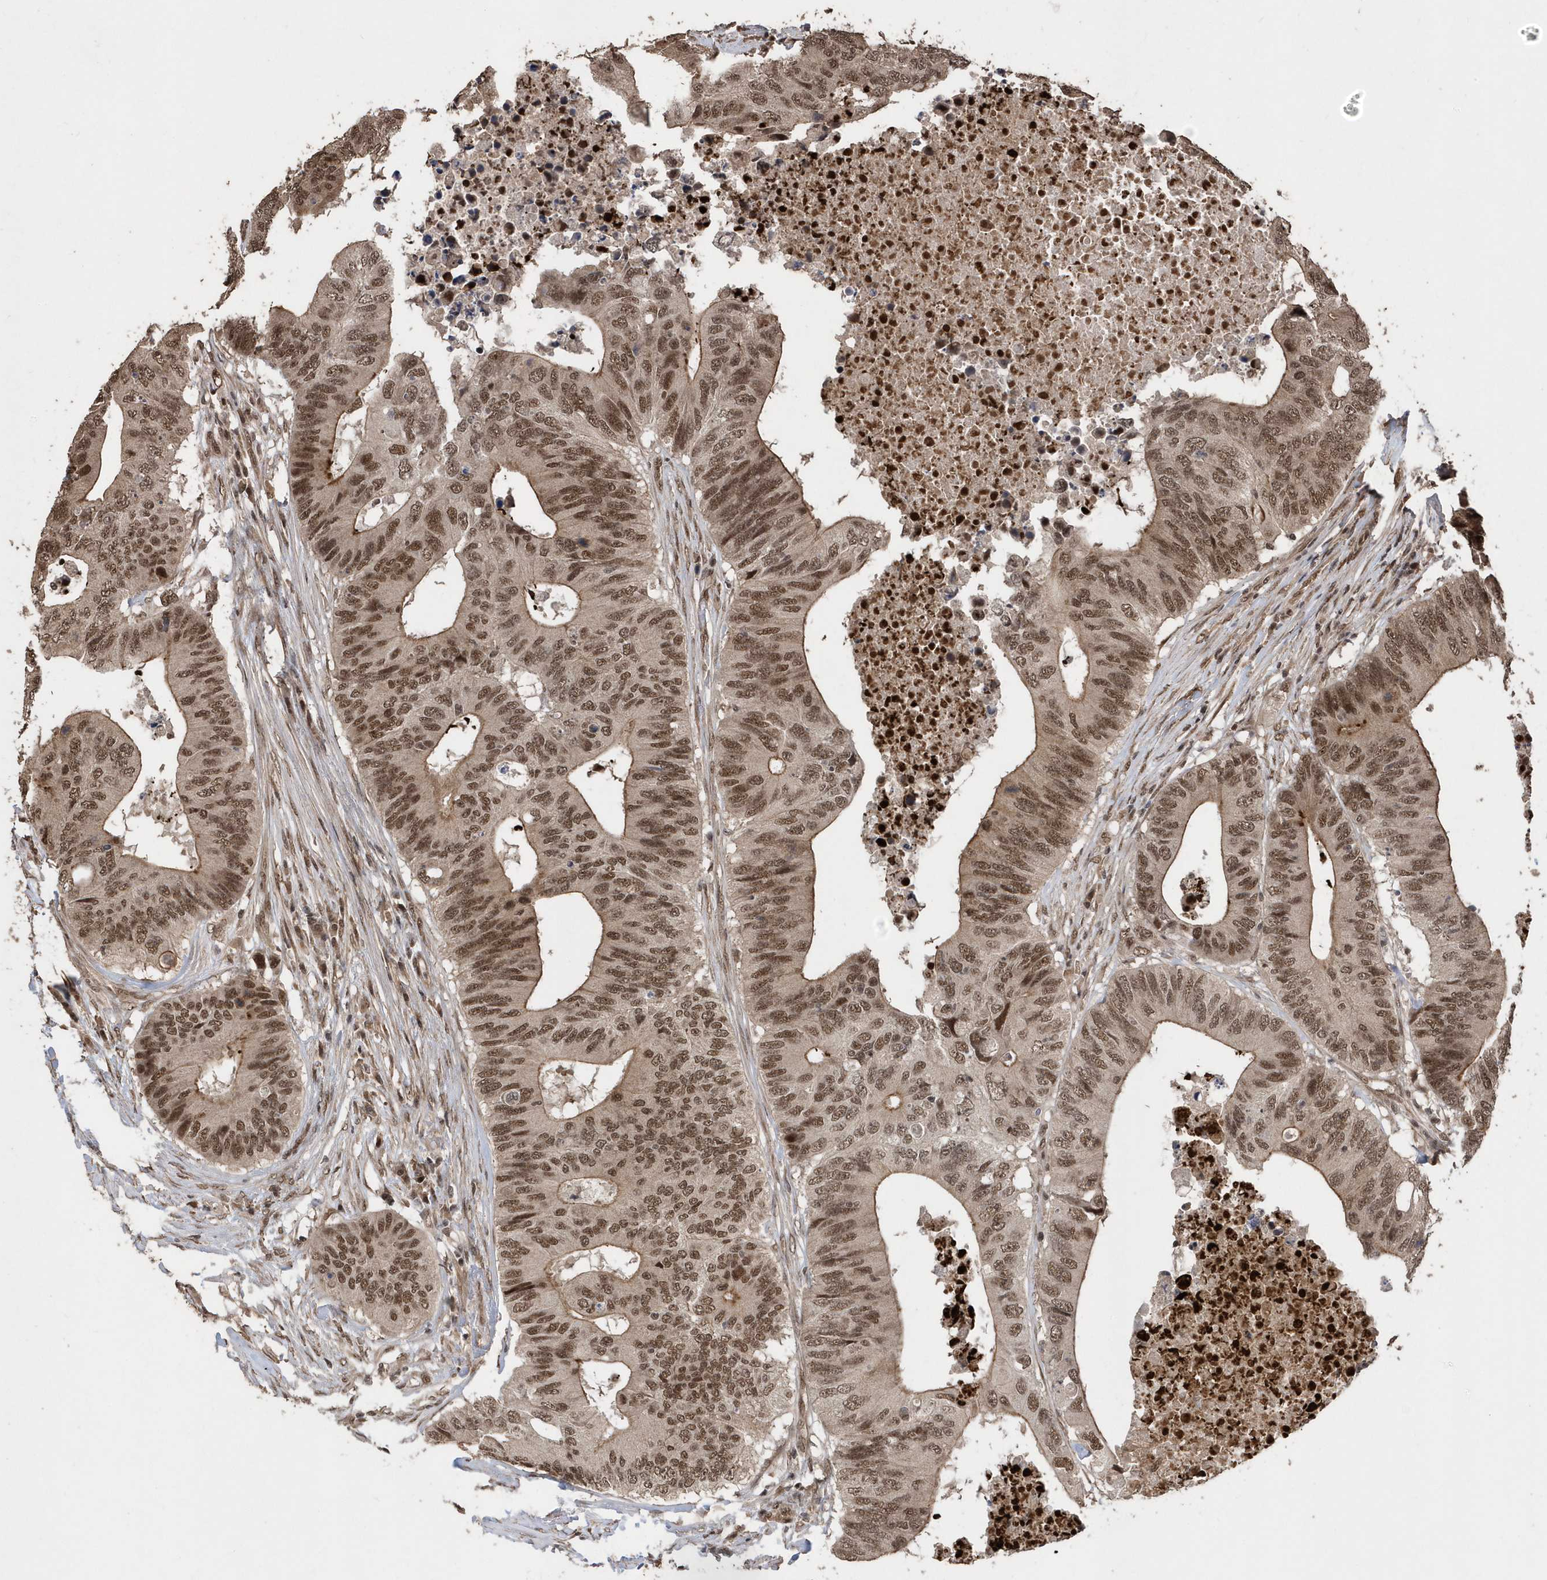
{"staining": {"intensity": "moderate", "quantity": ">75%", "location": "cytoplasmic/membranous,nuclear"}, "tissue": "colorectal cancer", "cell_type": "Tumor cells", "image_type": "cancer", "snomed": [{"axis": "morphology", "description": "Adenocarcinoma, NOS"}, {"axis": "topography", "description": "Colon"}], "caption": "This is a photomicrograph of immunohistochemistry (IHC) staining of colorectal cancer, which shows moderate staining in the cytoplasmic/membranous and nuclear of tumor cells.", "gene": "INTS12", "patient": {"sex": "male", "age": 71}}